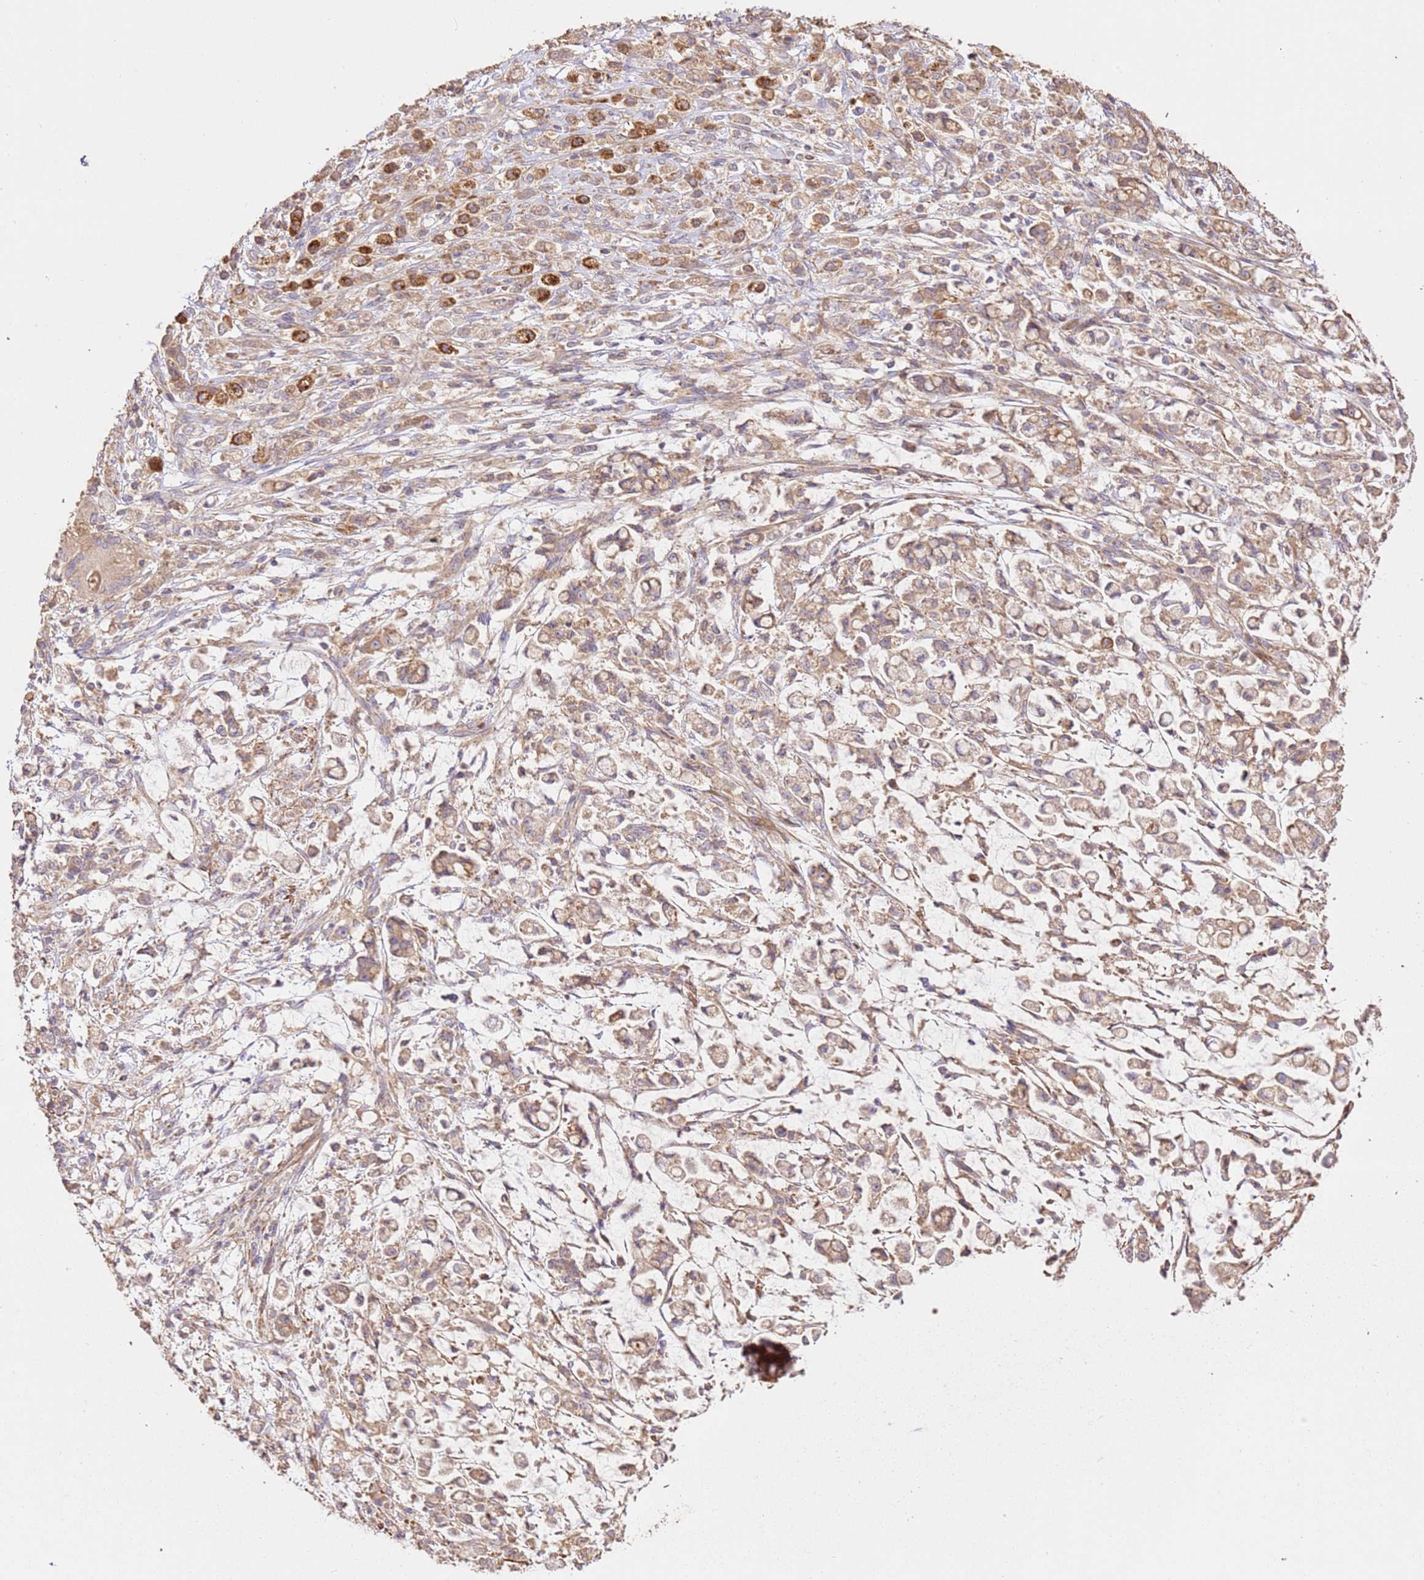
{"staining": {"intensity": "moderate", "quantity": "25%-75%", "location": "cytoplasmic/membranous"}, "tissue": "stomach cancer", "cell_type": "Tumor cells", "image_type": "cancer", "snomed": [{"axis": "morphology", "description": "Adenocarcinoma, NOS"}, {"axis": "topography", "description": "Stomach"}], "caption": "Tumor cells reveal medium levels of moderate cytoplasmic/membranous expression in approximately 25%-75% of cells in adenocarcinoma (stomach).", "gene": "CEP55", "patient": {"sex": "female", "age": 60}}